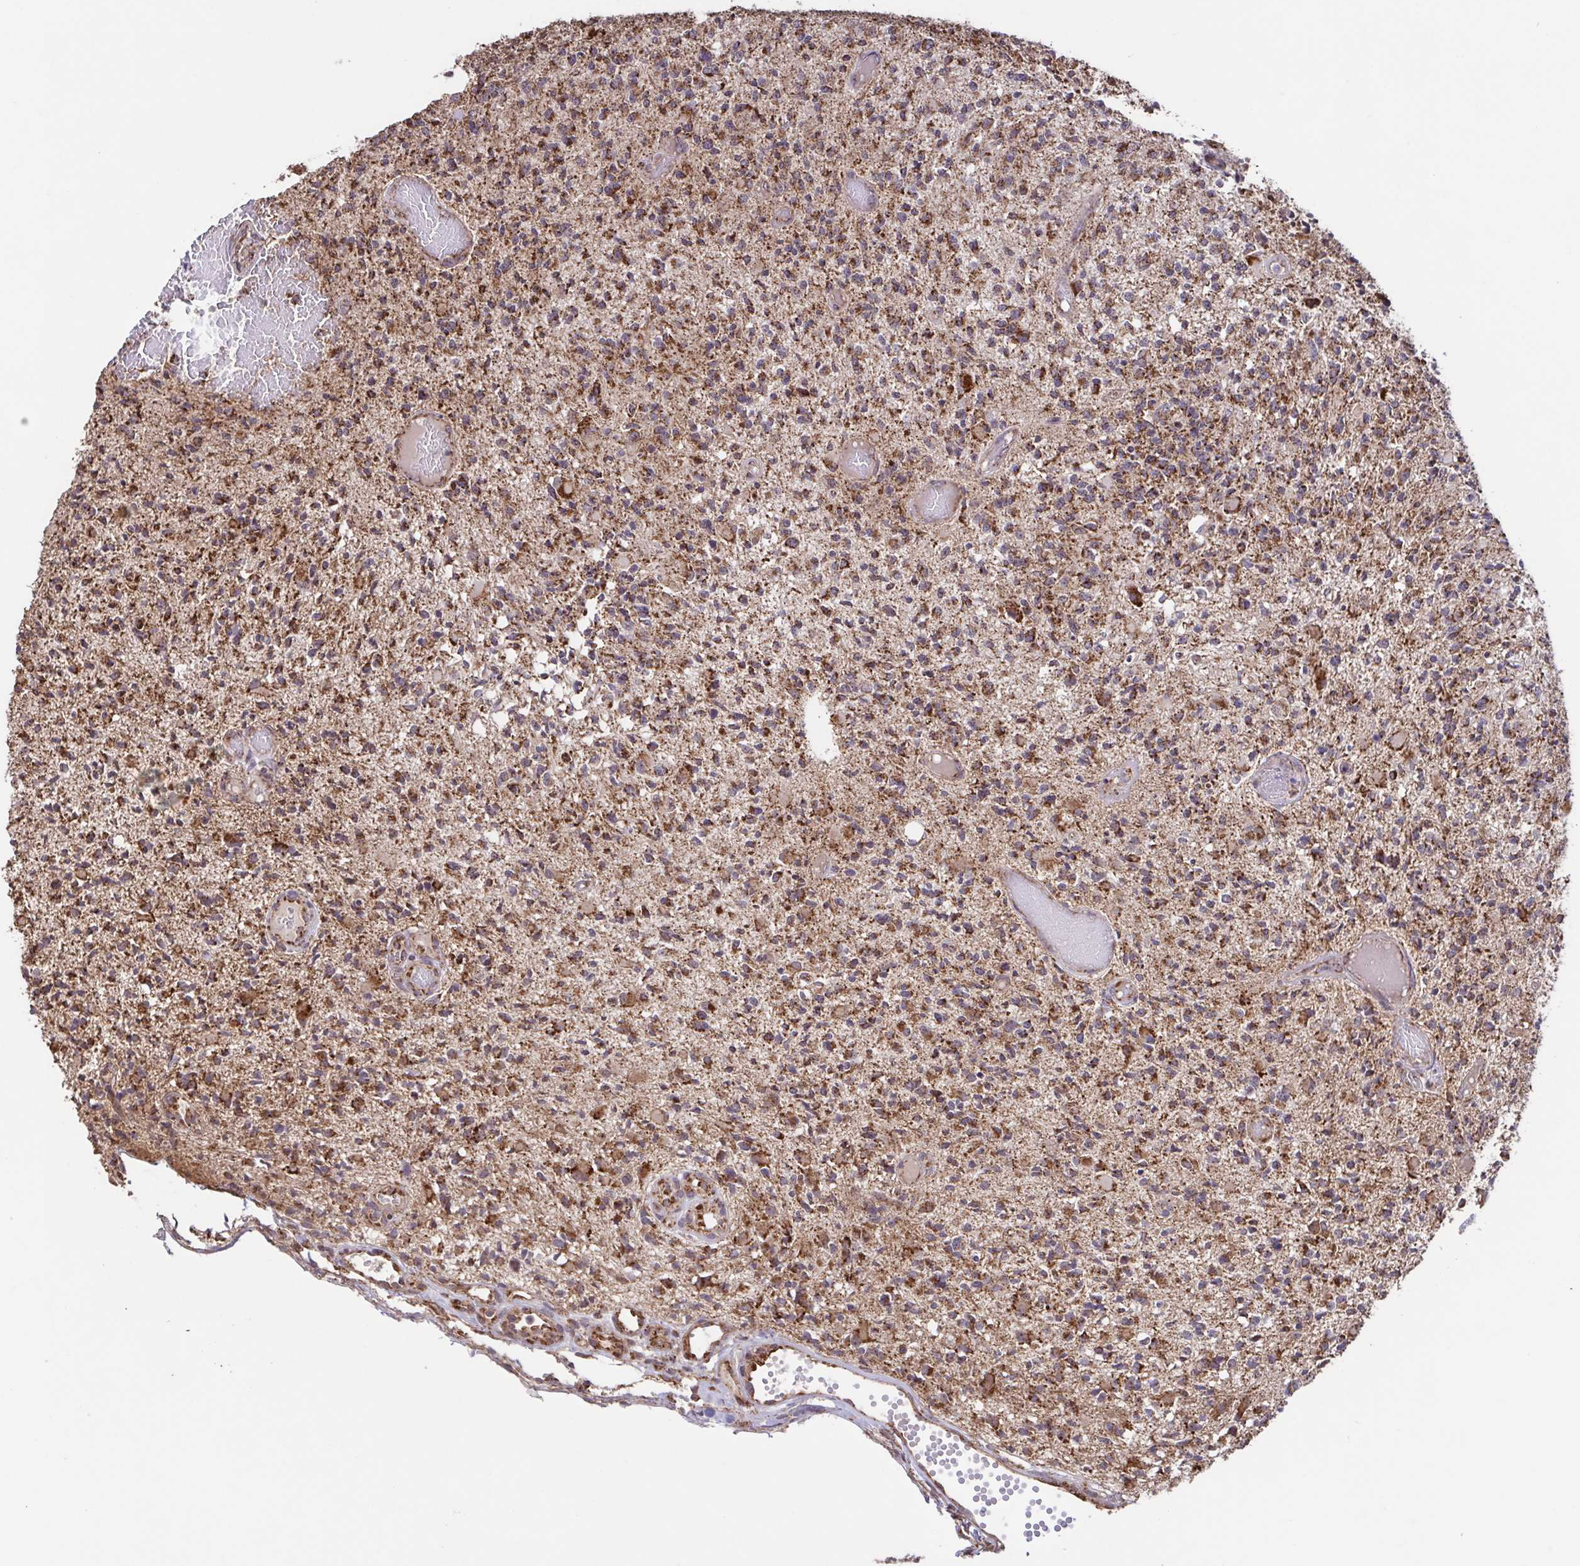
{"staining": {"intensity": "moderate", "quantity": ">75%", "location": "cytoplasmic/membranous"}, "tissue": "glioma", "cell_type": "Tumor cells", "image_type": "cancer", "snomed": [{"axis": "morphology", "description": "Glioma, malignant, High grade"}, {"axis": "topography", "description": "Brain"}], "caption": "Immunohistochemical staining of malignant glioma (high-grade) exhibits medium levels of moderate cytoplasmic/membranous expression in approximately >75% of tumor cells. The protein is shown in brown color, while the nuclei are stained blue.", "gene": "DIP2B", "patient": {"sex": "female", "age": 63}}